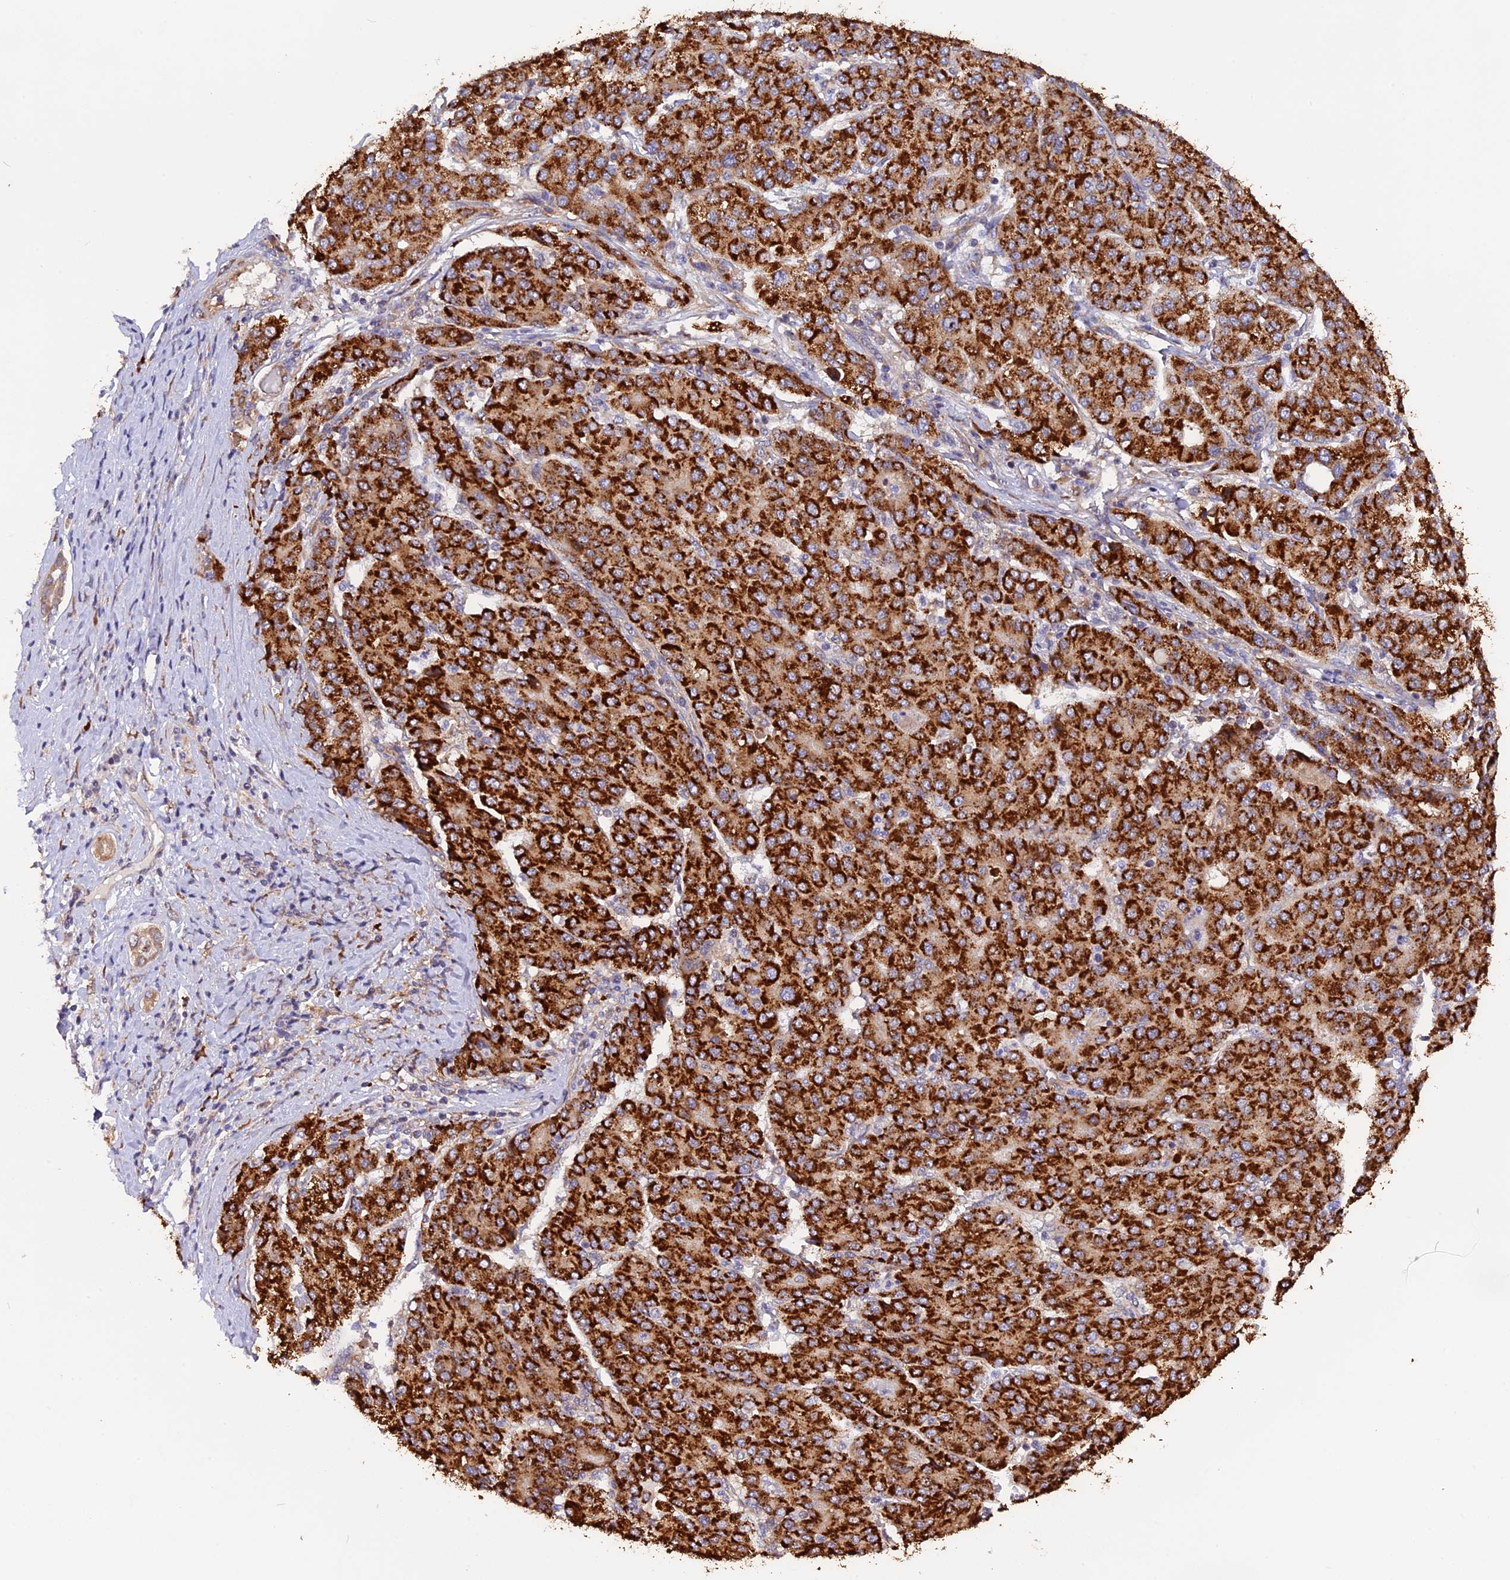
{"staining": {"intensity": "strong", "quantity": ">75%", "location": "cytoplasmic/membranous"}, "tissue": "liver cancer", "cell_type": "Tumor cells", "image_type": "cancer", "snomed": [{"axis": "morphology", "description": "Carcinoma, Hepatocellular, NOS"}, {"axis": "topography", "description": "Liver"}], "caption": "A histopathology image showing strong cytoplasmic/membranous positivity in approximately >75% of tumor cells in liver cancer, as visualized by brown immunohistochemical staining.", "gene": "GNPTAB", "patient": {"sex": "male", "age": 65}}